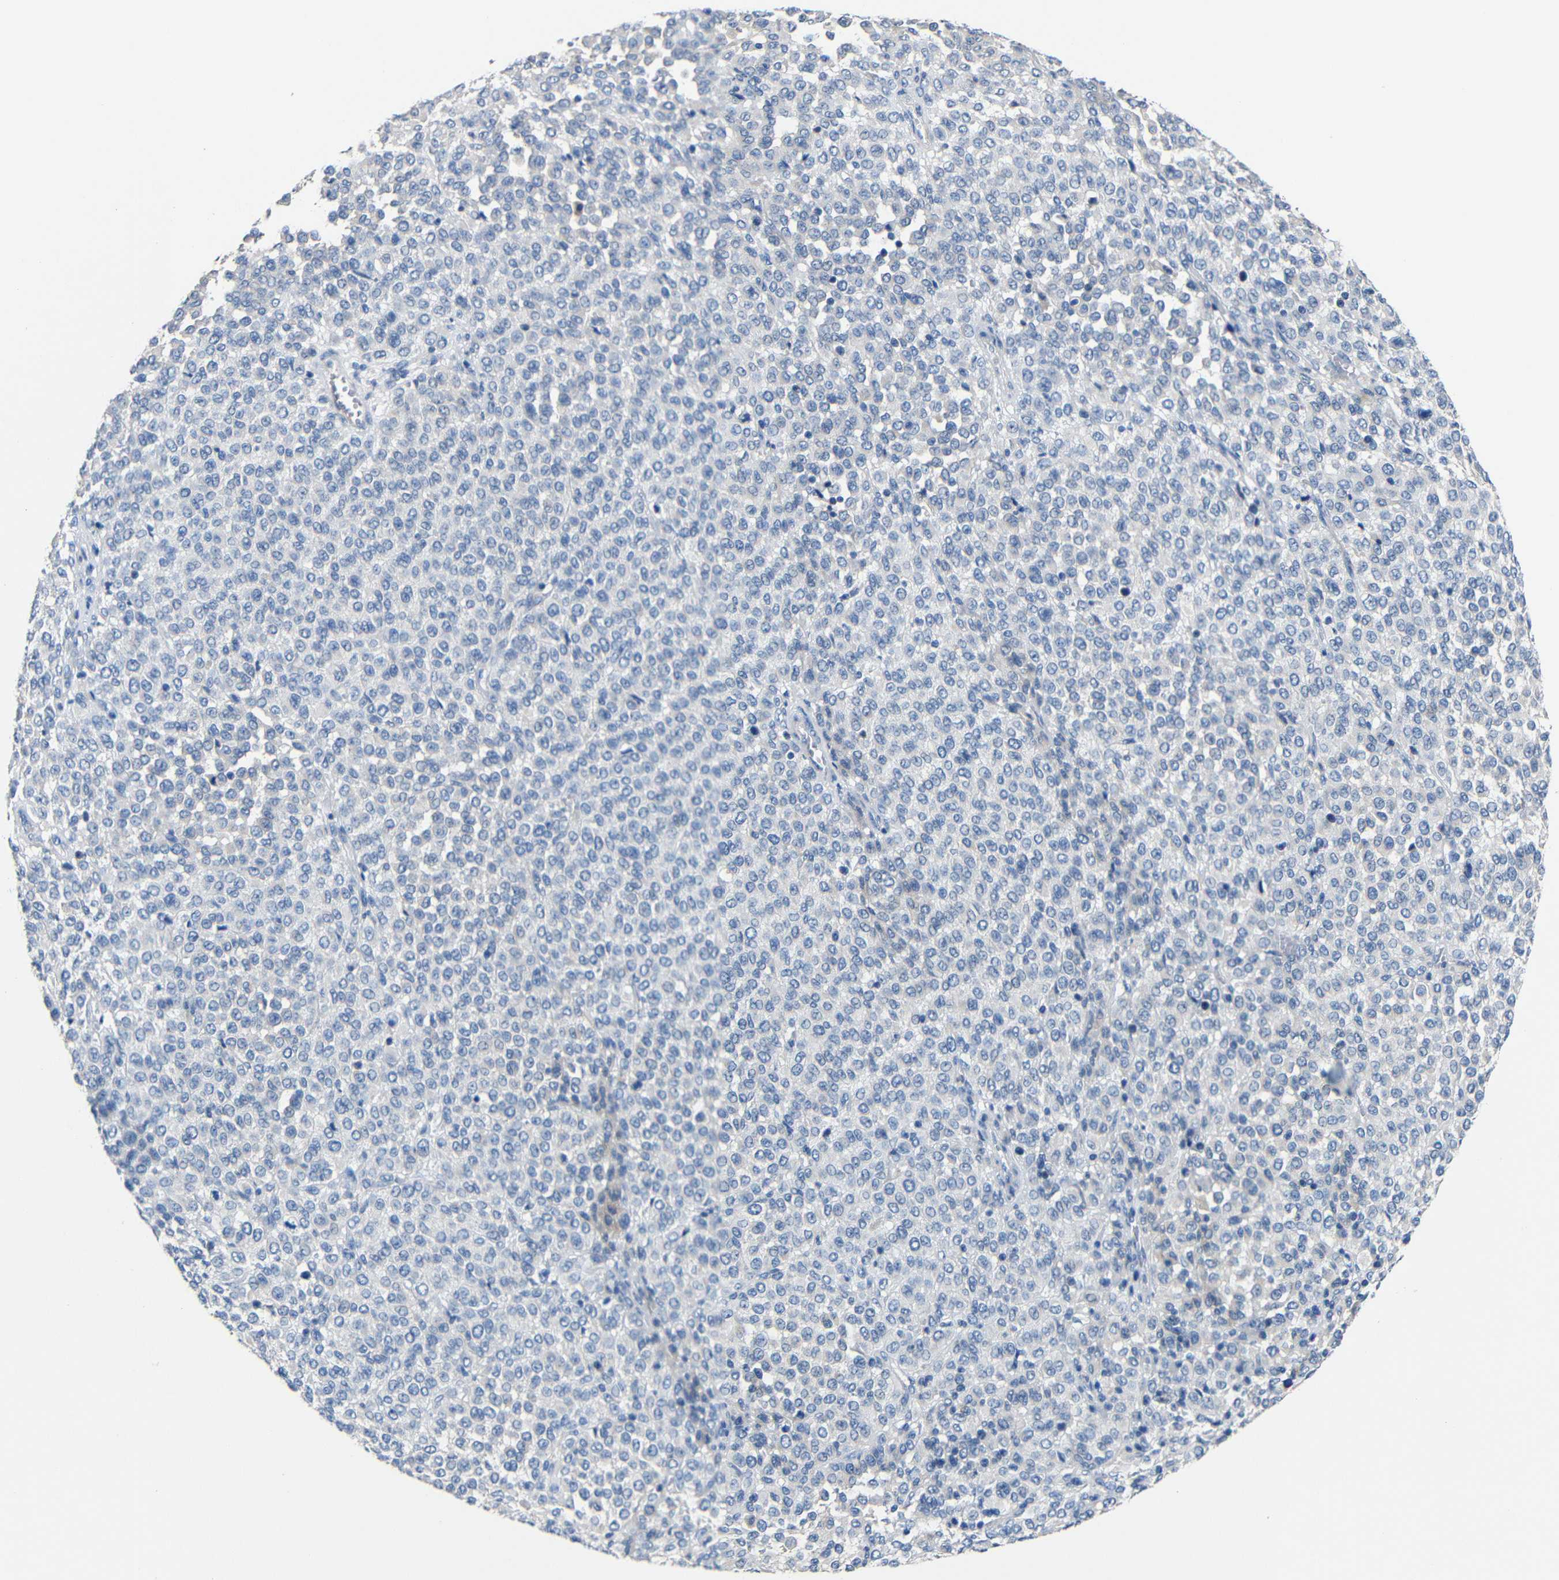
{"staining": {"intensity": "weak", "quantity": "<25%", "location": "cytoplasmic/membranous"}, "tissue": "melanoma", "cell_type": "Tumor cells", "image_type": "cancer", "snomed": [{"axis": "morphology", "description": "Malignant melanoma, Metastatic site"}, {"axis": "topography", "description": "Pancreas"}], "caption": "This image is of melanoma stained with IHC to label a protein in brown with the nuclei are counter-stained blue. There is no positivity in tumor cells.", "gene": "ACKR2", "patient": {"sex": "female", "age": 30}}